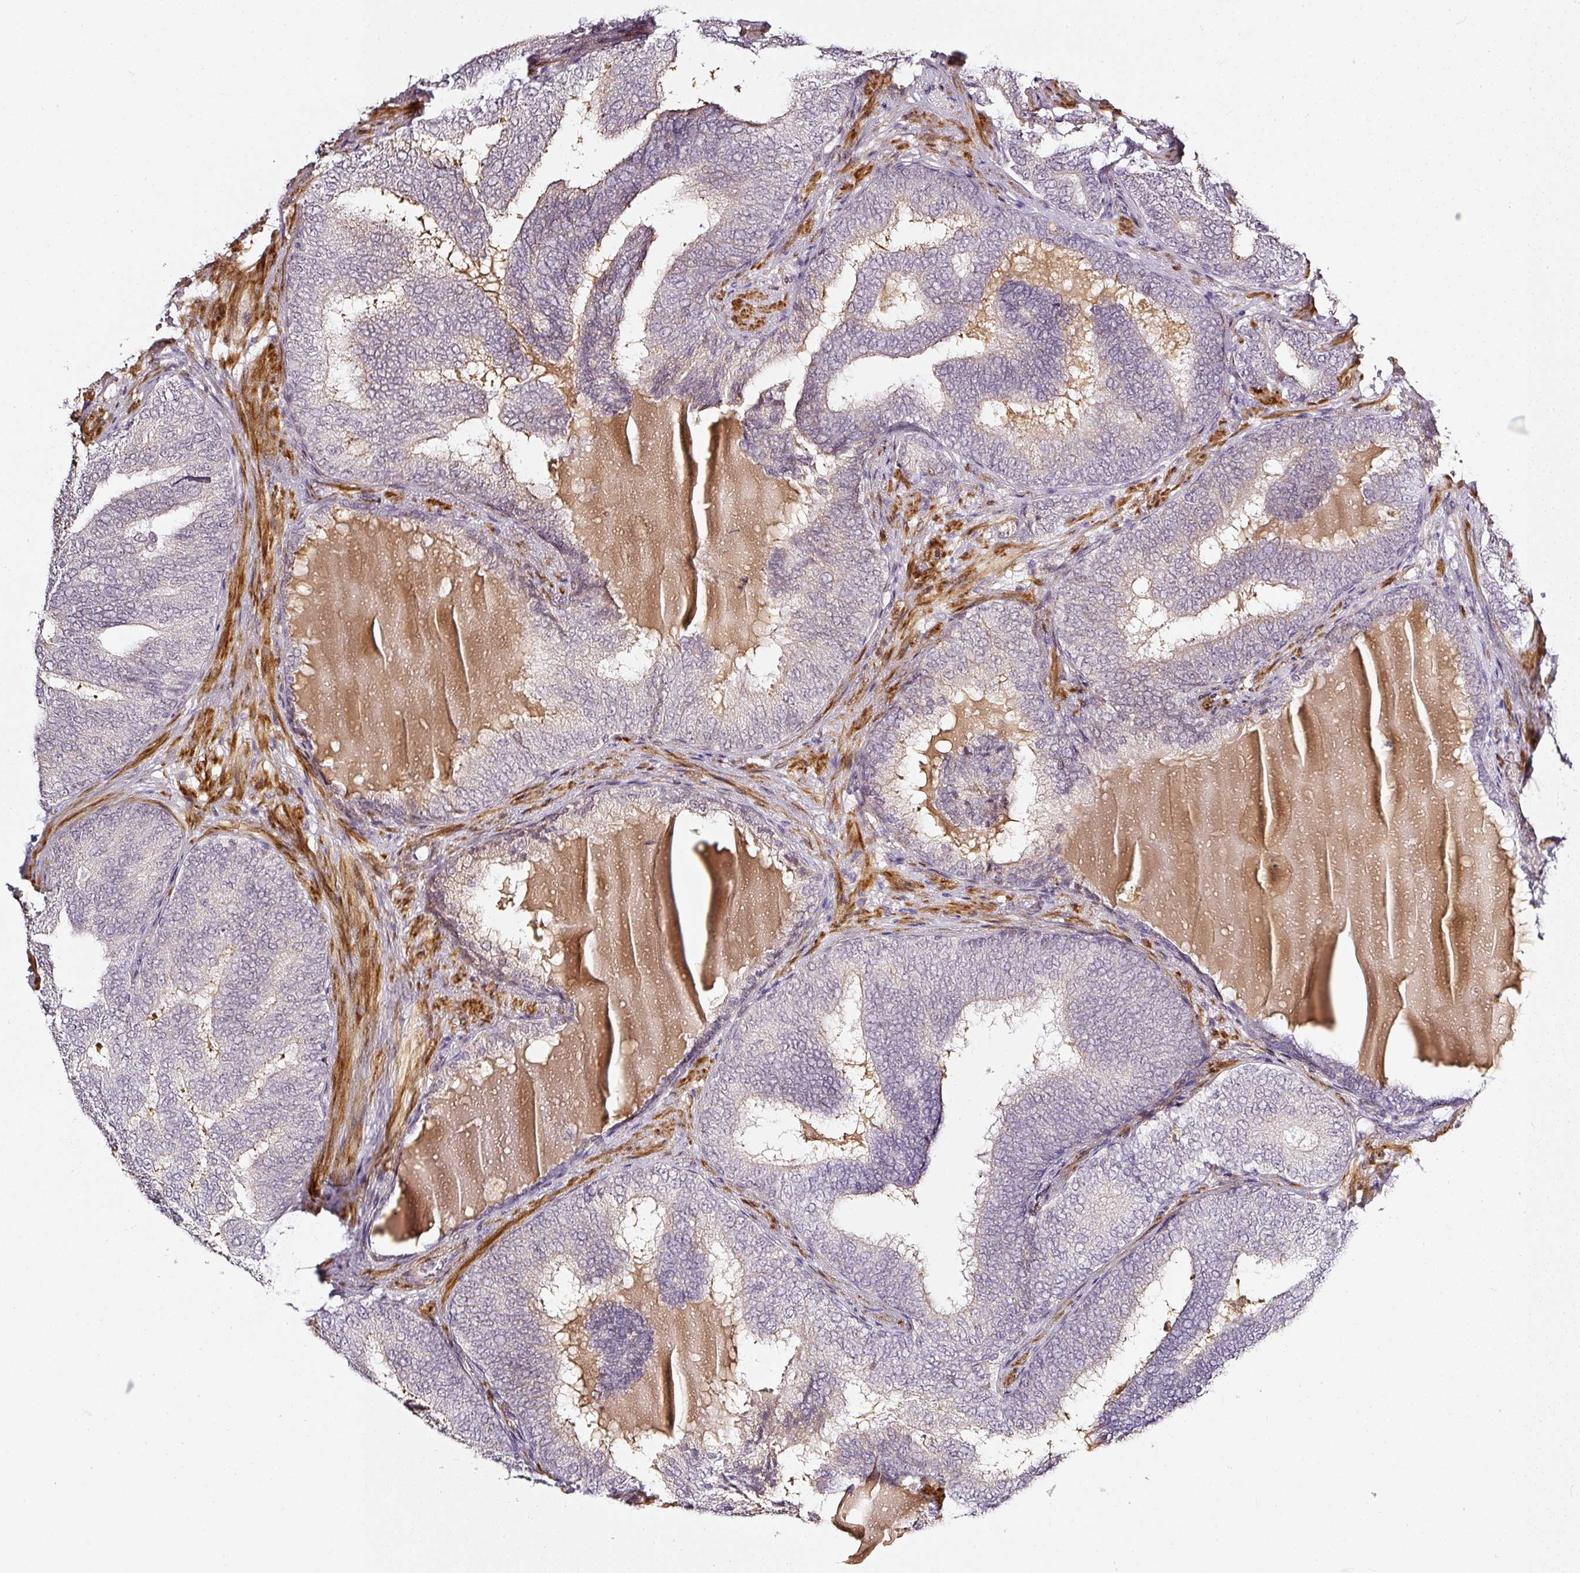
{"staining": {"intensity": "negative", "quantity": "none", "location": "none"}, "tissue": "prostate cancer", "cell_type": "Tumor cells", "image_type": "cancer", "snomed": [{"axis": "morphology", "description": "Adenocarcinoma, High grade"}, {"axis": "topography", "description": "Prostate"}], "caption": "Prostate cancer (high-grade adenocarcinoma) was stained to show a protein in brown. There is no significant positivity in tumor cells.", "gene": "TOGARAM1", "patient": {"sex": "male", "age": 72}}